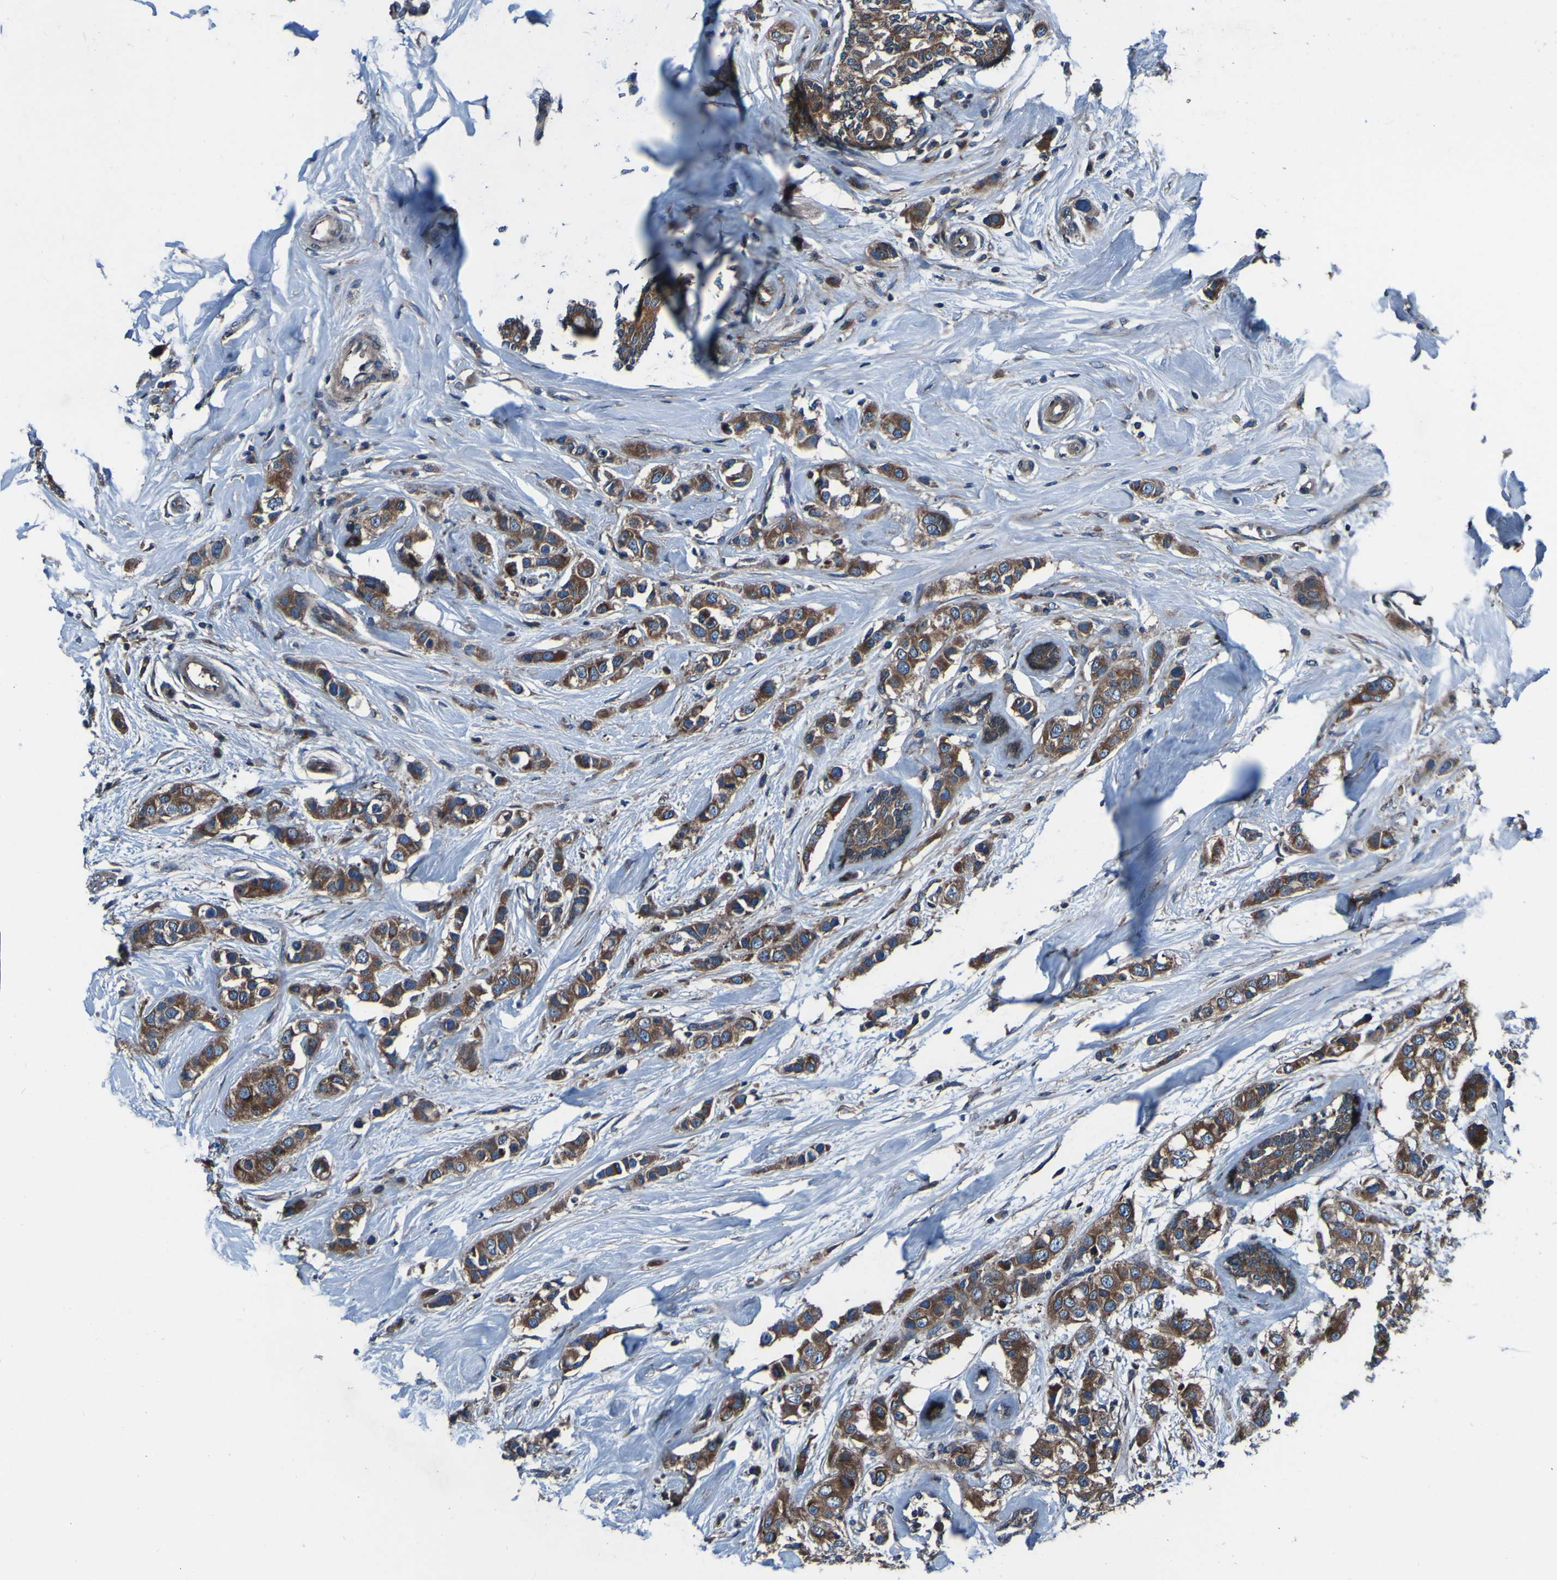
{"staining": {"intensity": "strong", "quantity": ">75%", "location": "cytoplasmic/membranous"}, "tissue": "breast cancer", "cell_type": "Tumor cells", "image_type": "cancer", "snomed": [{"axis": "morphology", "description": "Normal tissue, NOS"}, {"axis": "morphology", "description": "Duct carcinoma"}, {"axis": "topography", "description": "Breast"}], "caption": "A photomicrograph of breast cancer stained for a protein exhibits strong cytoplasmic/membranous brown staining in tumor cells.", "gene": "RAB5B", "patient": {"sex": "female", "age": 50}}